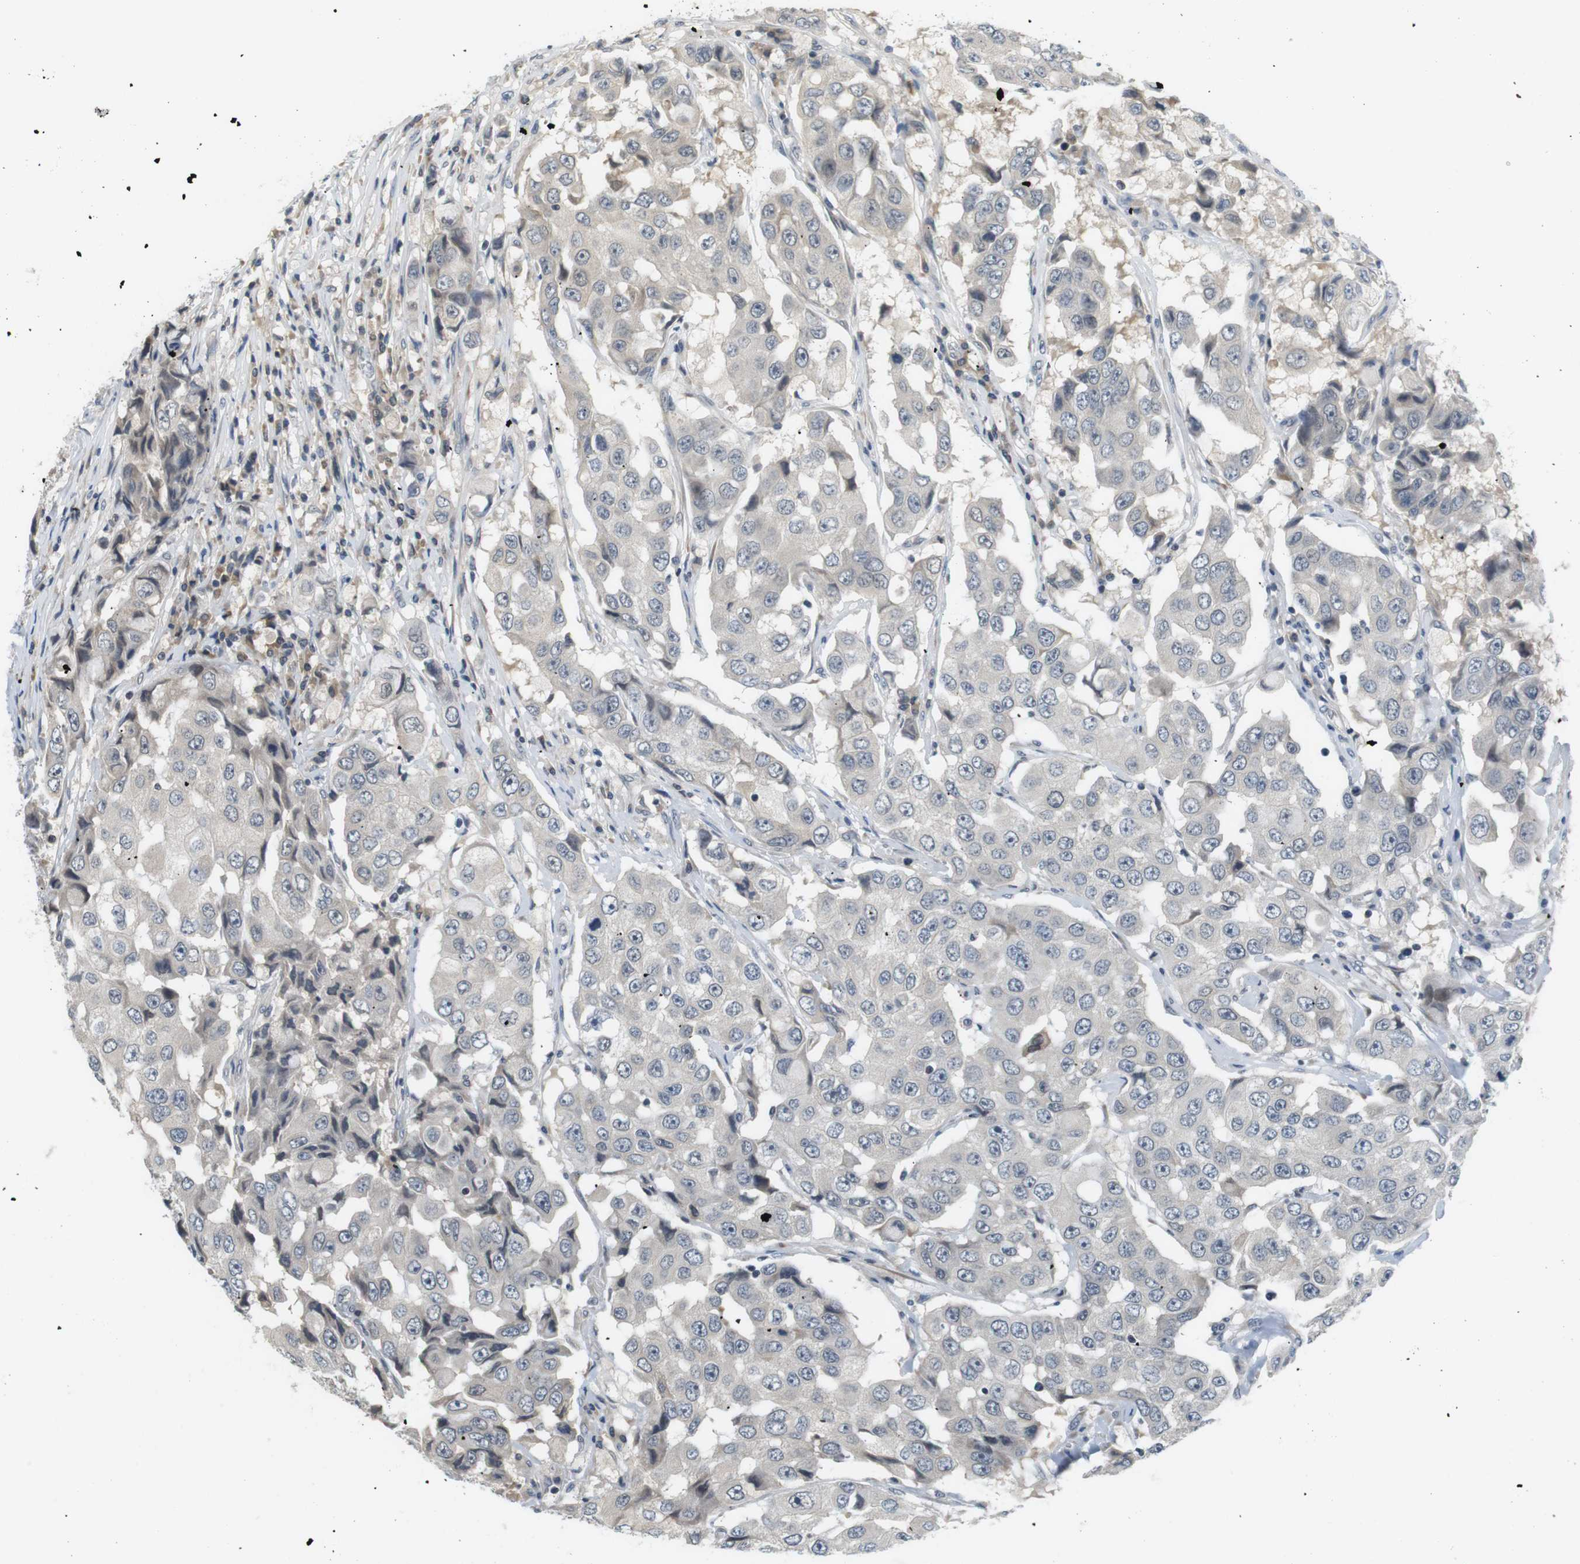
{"staining": {"intensity": "negative", "quantity": "none", "location": "none"}, "tissue": "breast cancer", "cell_type": "Tumor cells", "image_type": "cancer", "snomed": [{"axis": "morphology", "description": "Duct carcinoma"}, {"axis": "topography", "description": "Breast"}], "caption": "There is no significant expression in tumor cells of breast infiltrating ductal carcinoma. (Brightfield microscopy of DAB (3,3'-diaminobenzidine) immunohistochemistry (IHC) at high magnification).", "gene": "WNT7A", "patient": {"sex": "female", "age": 27}}